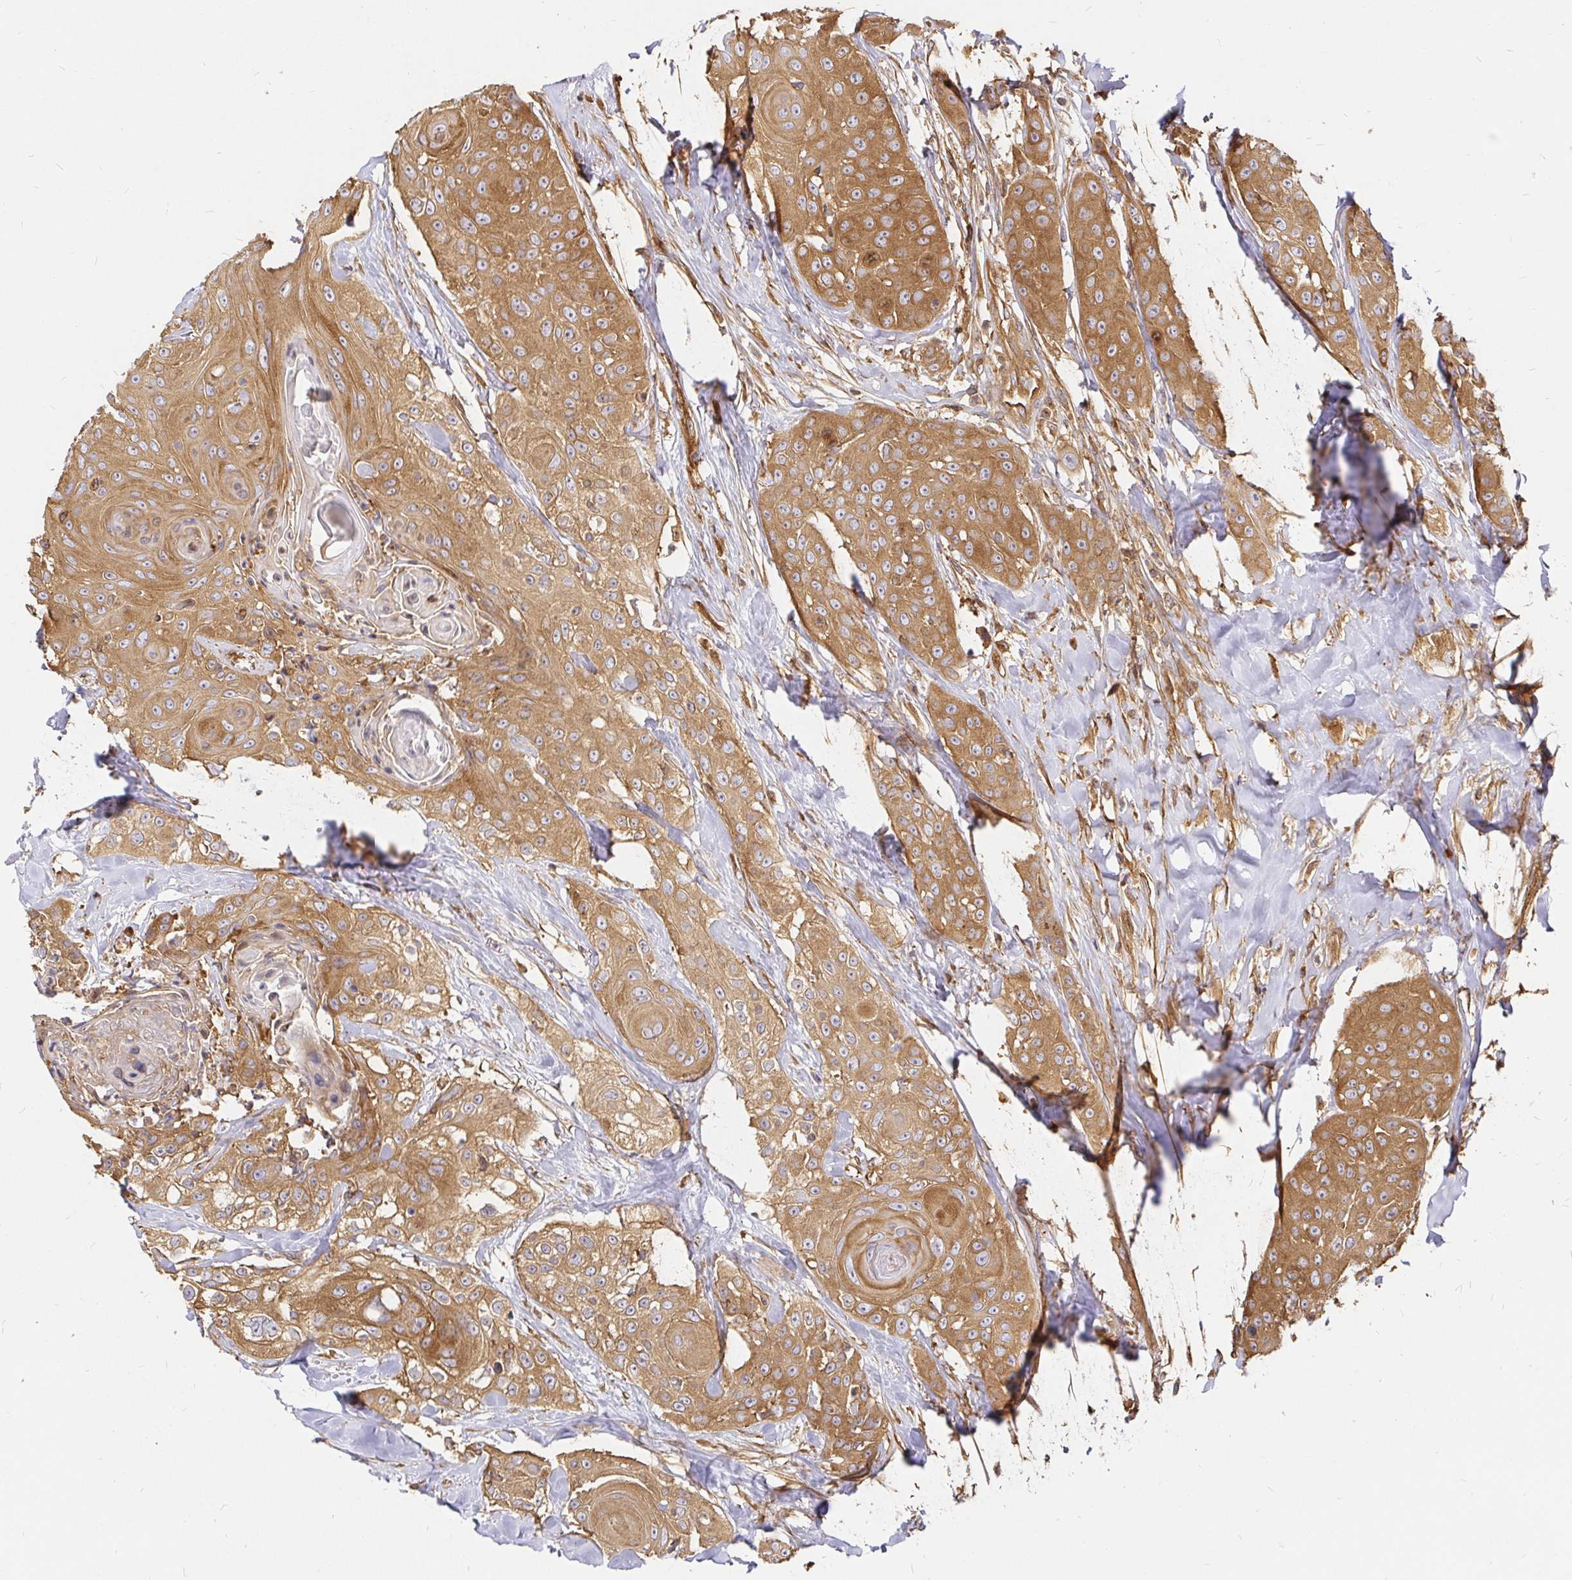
{"staining": {"intensity": "moderate", "quantity": ">75%", "location": "cytoplasmic/membranous"}, "tissue": "head and neck cancer", "cell_type": "Tumor cells", "image_type": "cancer", "snomed": [{"axis": "morphology", "description": "Squamous cell carcinoma, NOS"}, {"axis": "topography", "description": "Head-Neck"}], "caption": "Brown immunohistochemical staining in human squamous cell carcinoma (head and neck) demonstrates moderate cytoplasmic/membranous expression in about >75% of tumor cells.", "gene": "KIF5B", "patient": {"sex": "male", "age": 83}}